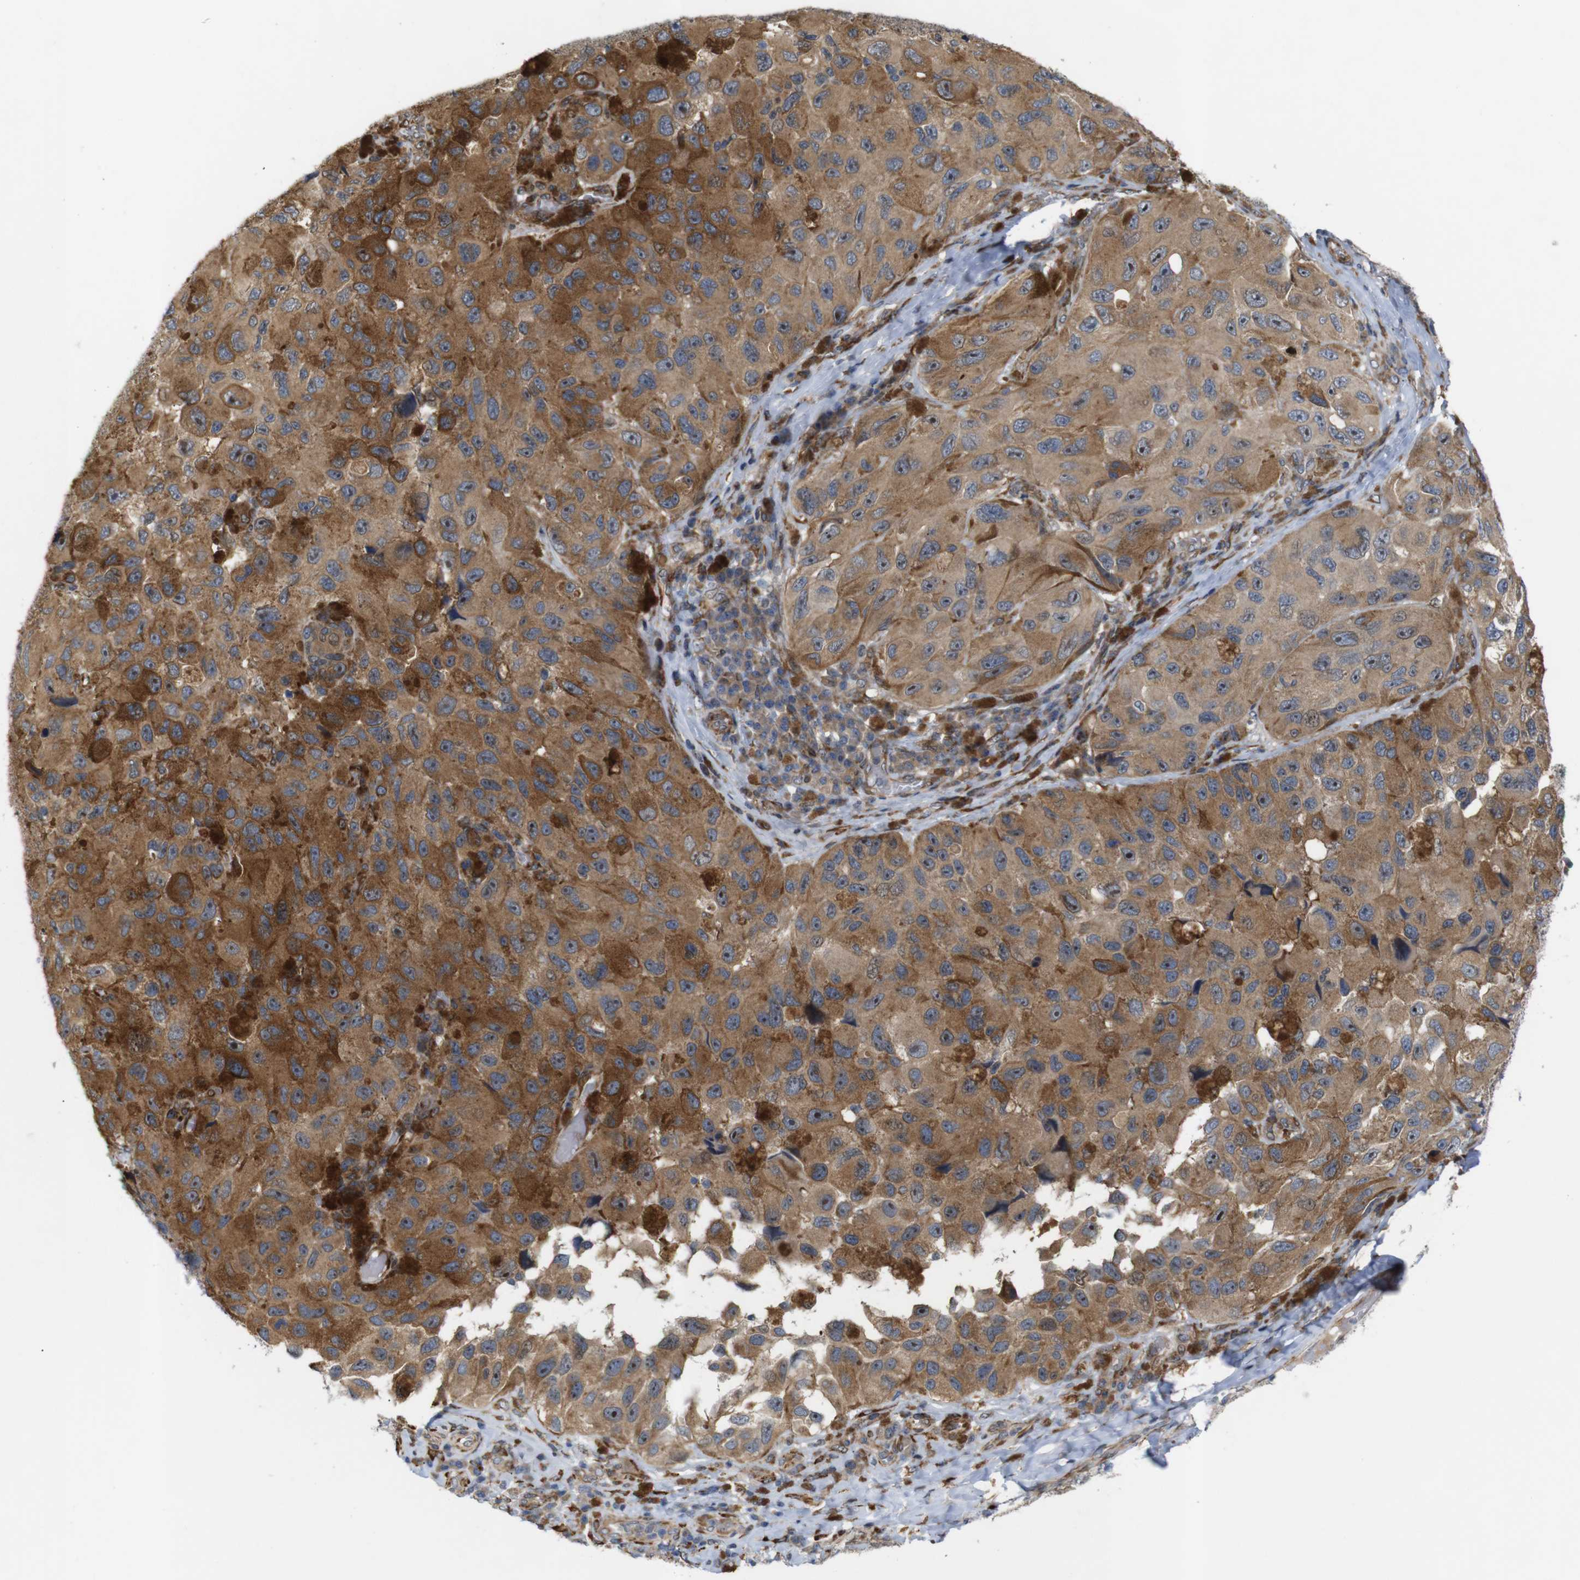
{"staining": {"intensity": "strong", "quantity": ">75%", "location": "cytoplasmic/membranous"}, "tissue": "melanoma", "cell_type": "Tumor cells", "image_type": "cancer", "snomed": [{"axis": "morphology", "description": "Malignant melanoma, NOS"}, {"axis": "topography", "description": "Skin"}], "caption": "Human melanoma stained for a protein (brown) demonstrates strong cytoplasmic/membranous positive expression in approximately >75% of tumor cells.", "gene": "P3H2", "patient": {"sex": "female", "age": 73}}